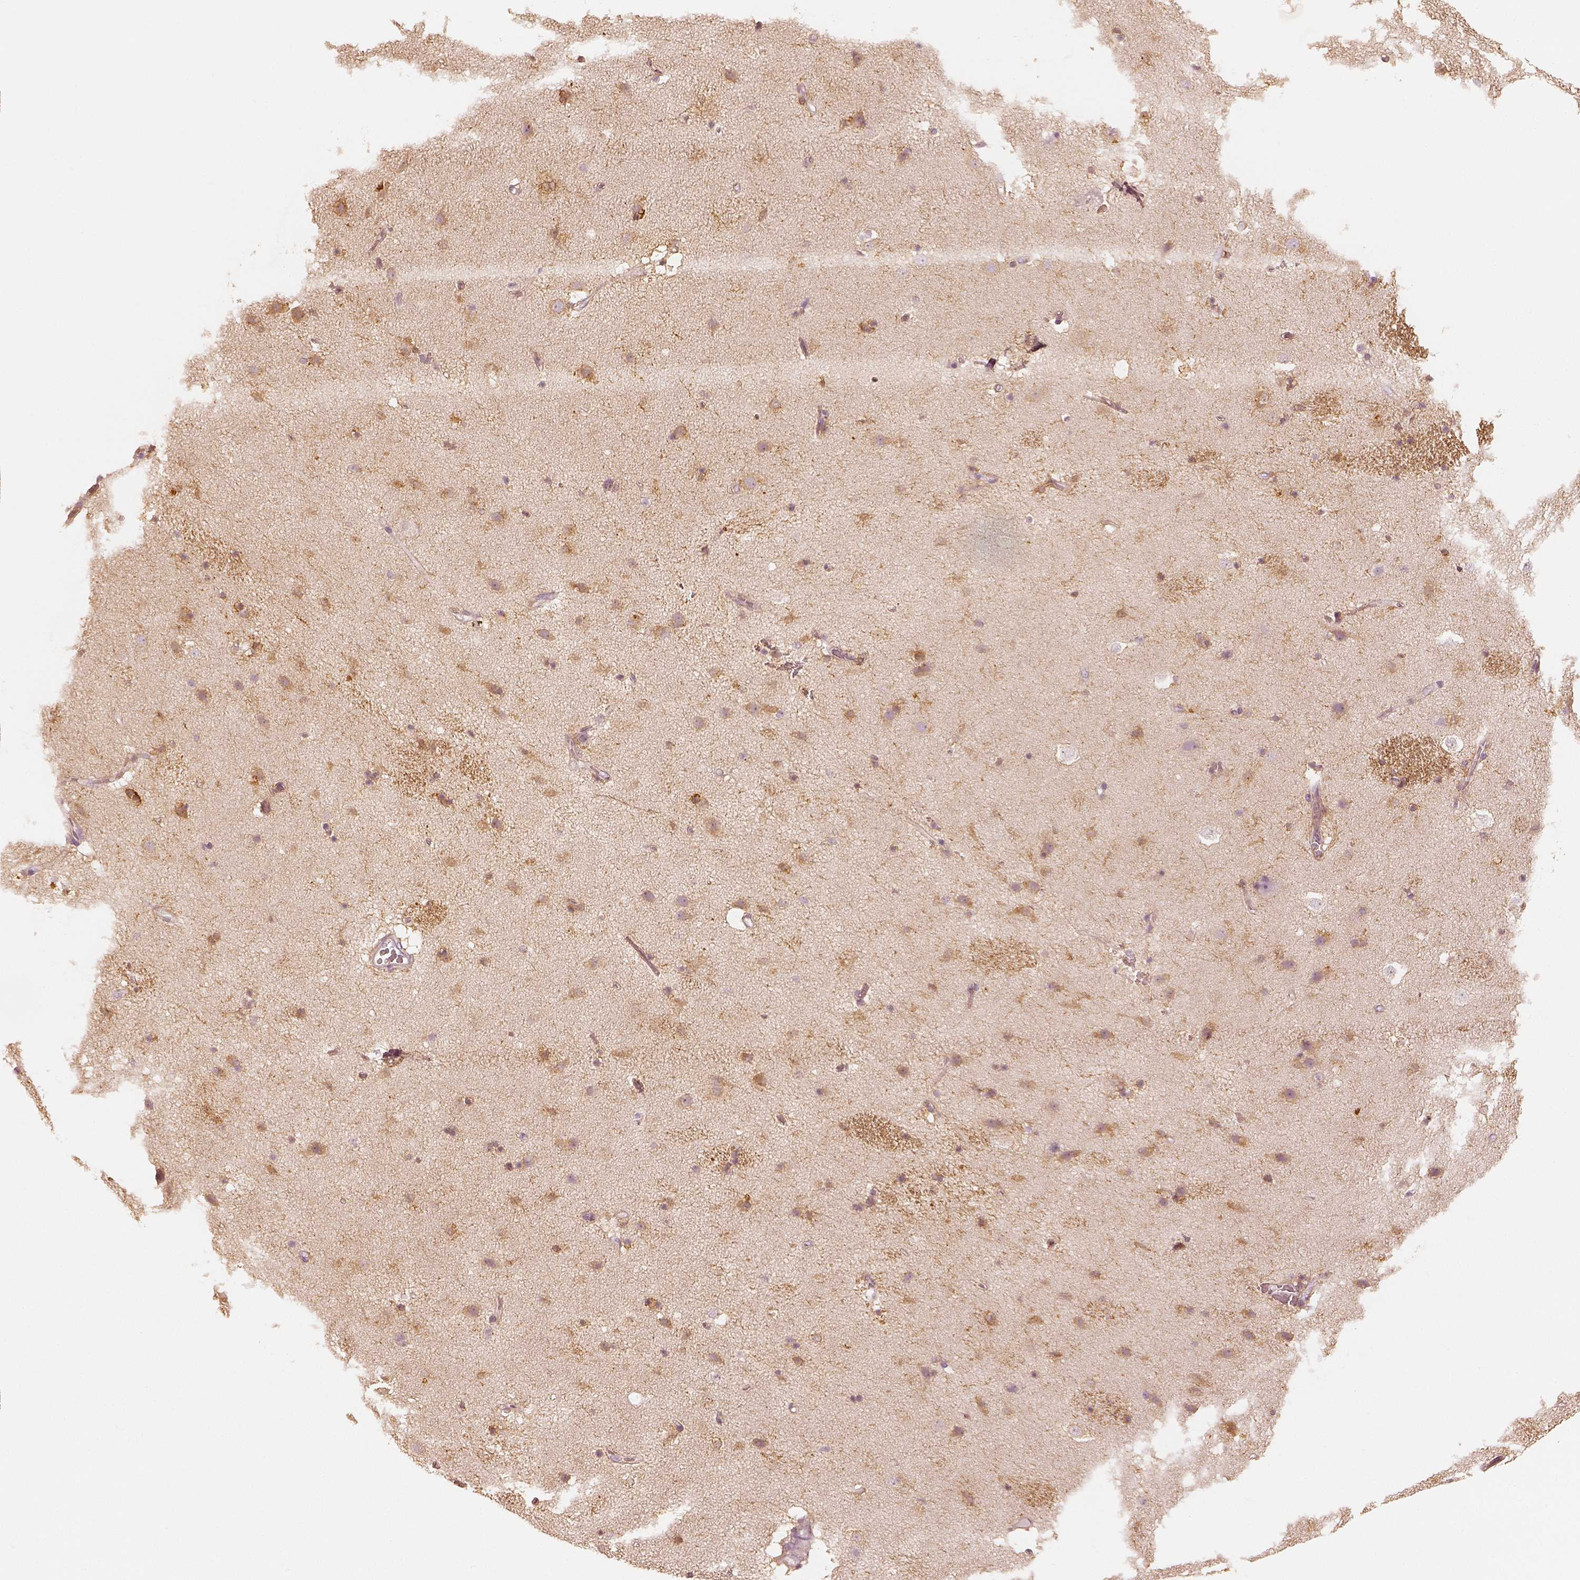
{"staining": {"intensity": "weak", "quantity": "25%-75%", "location": "cytoplasmic/membranous,nuclear"}, "tissue": "caudate", "cell_type": "Glial cells", "image_type": "normal", "snomed": [{"axis": "morphology", "description": "Normal tissue, NOS"}, {"axis": "topography", "description": "Lateral ventricle wall"}], "caption": "Weak cytoplasmic/membranous,nuclear protein positivity is present in about 25%-75% of glial cells in caudate.", "gene": "FMNL2", "patient": {"sex": "female", "age": 71}}